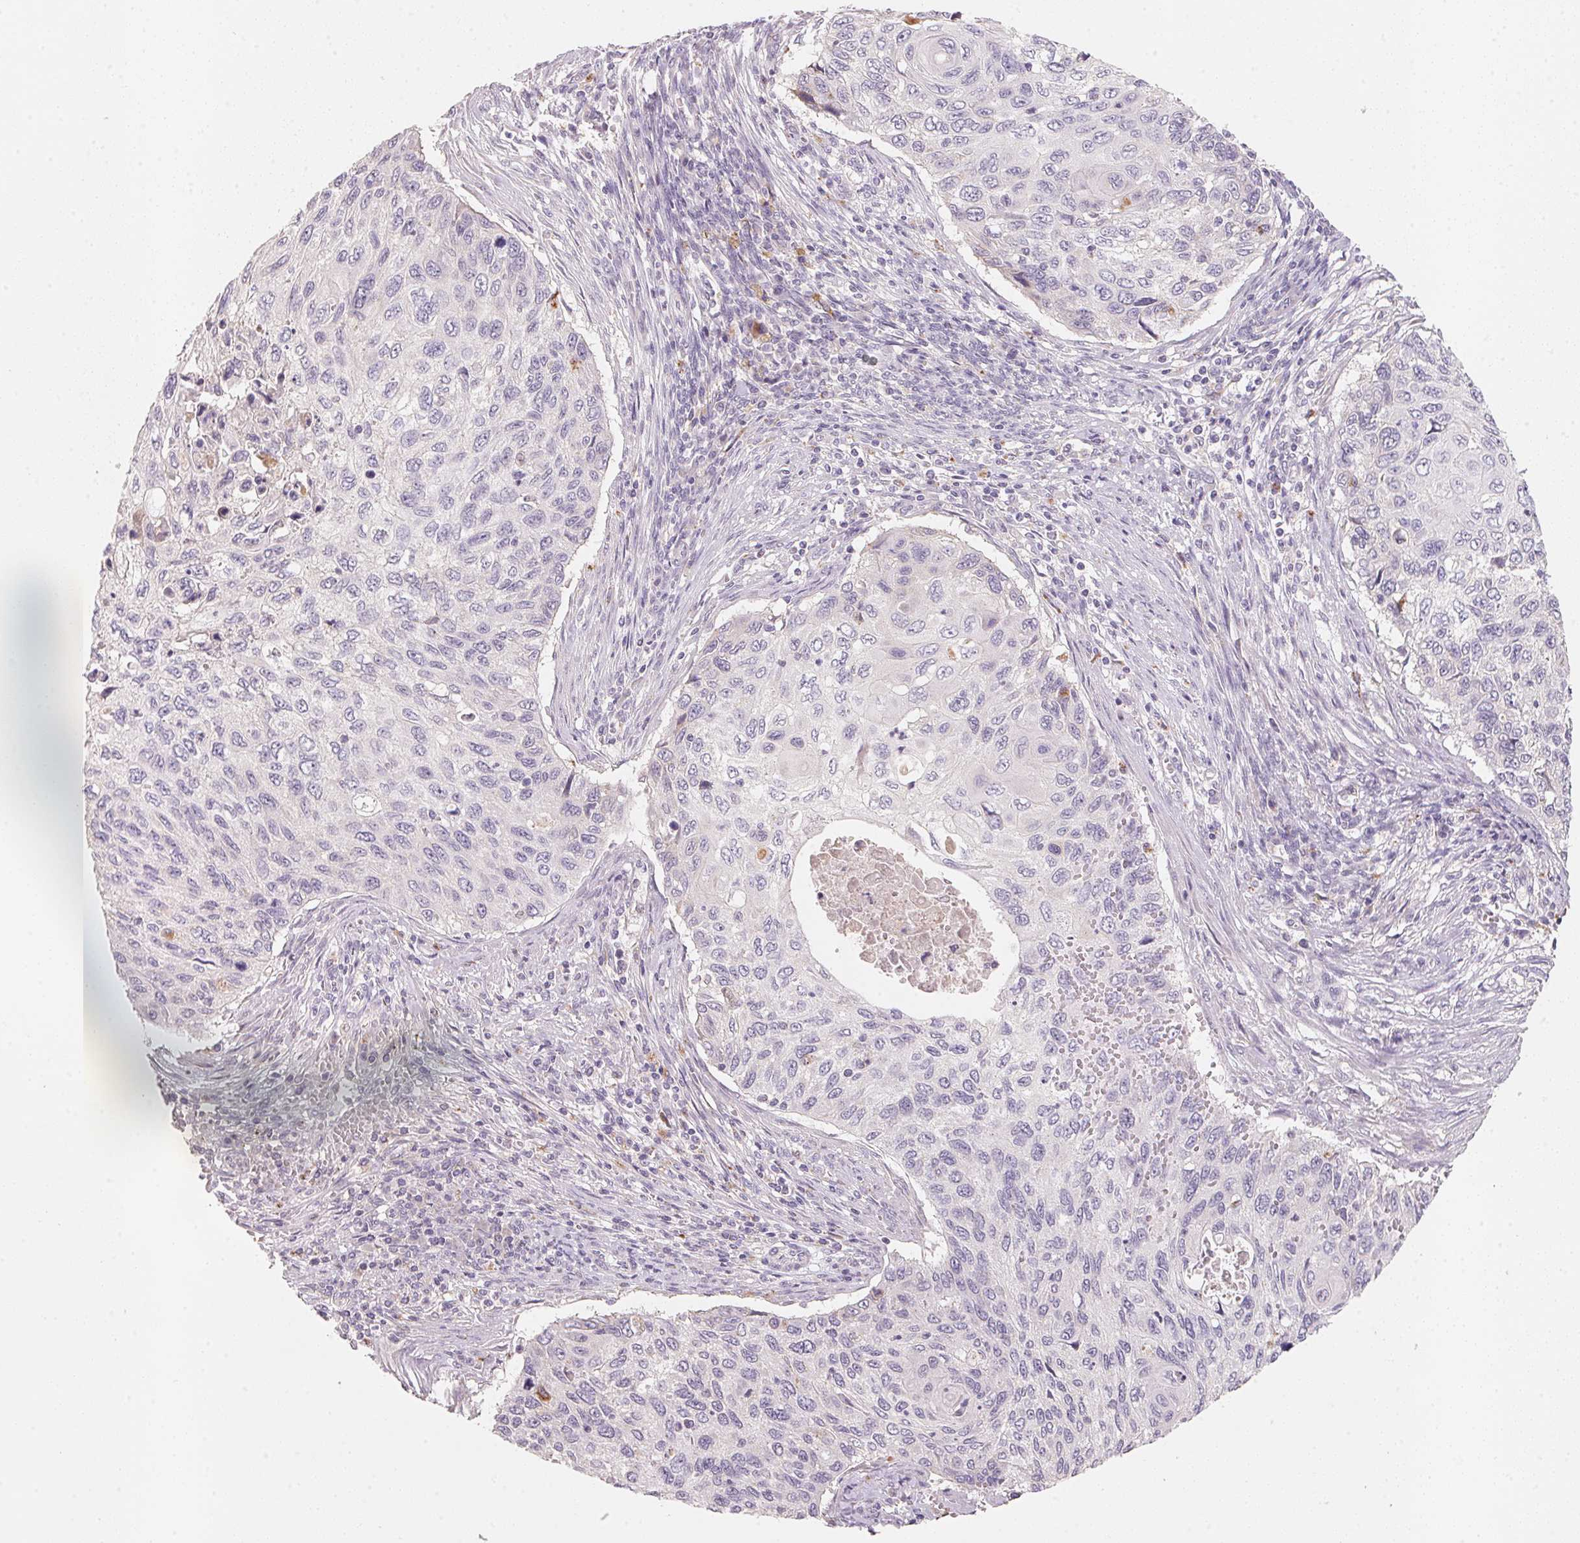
{"staining": {"intensity": "negative", "quantity": "none", "location": "none"}, "tissue": "cervical cancer", "cell_type": "Tumor cells", "image_type": "cancer", "snomed": [{"axis": "morphology", "description": "Squamous cell carcinoma, NOS"}, {"axis": "topography", "description": "Cervix"}], "caption": "The photomicrograph displays no staining of tumor cells in cervical cancer. Brightfield microscopy of immunohistochemistry stained with DAB (brown) and hematoxylin (blue), captured at high magnification.", "gene": "TREH", "patient": {"sex": "female", "age": 70}}